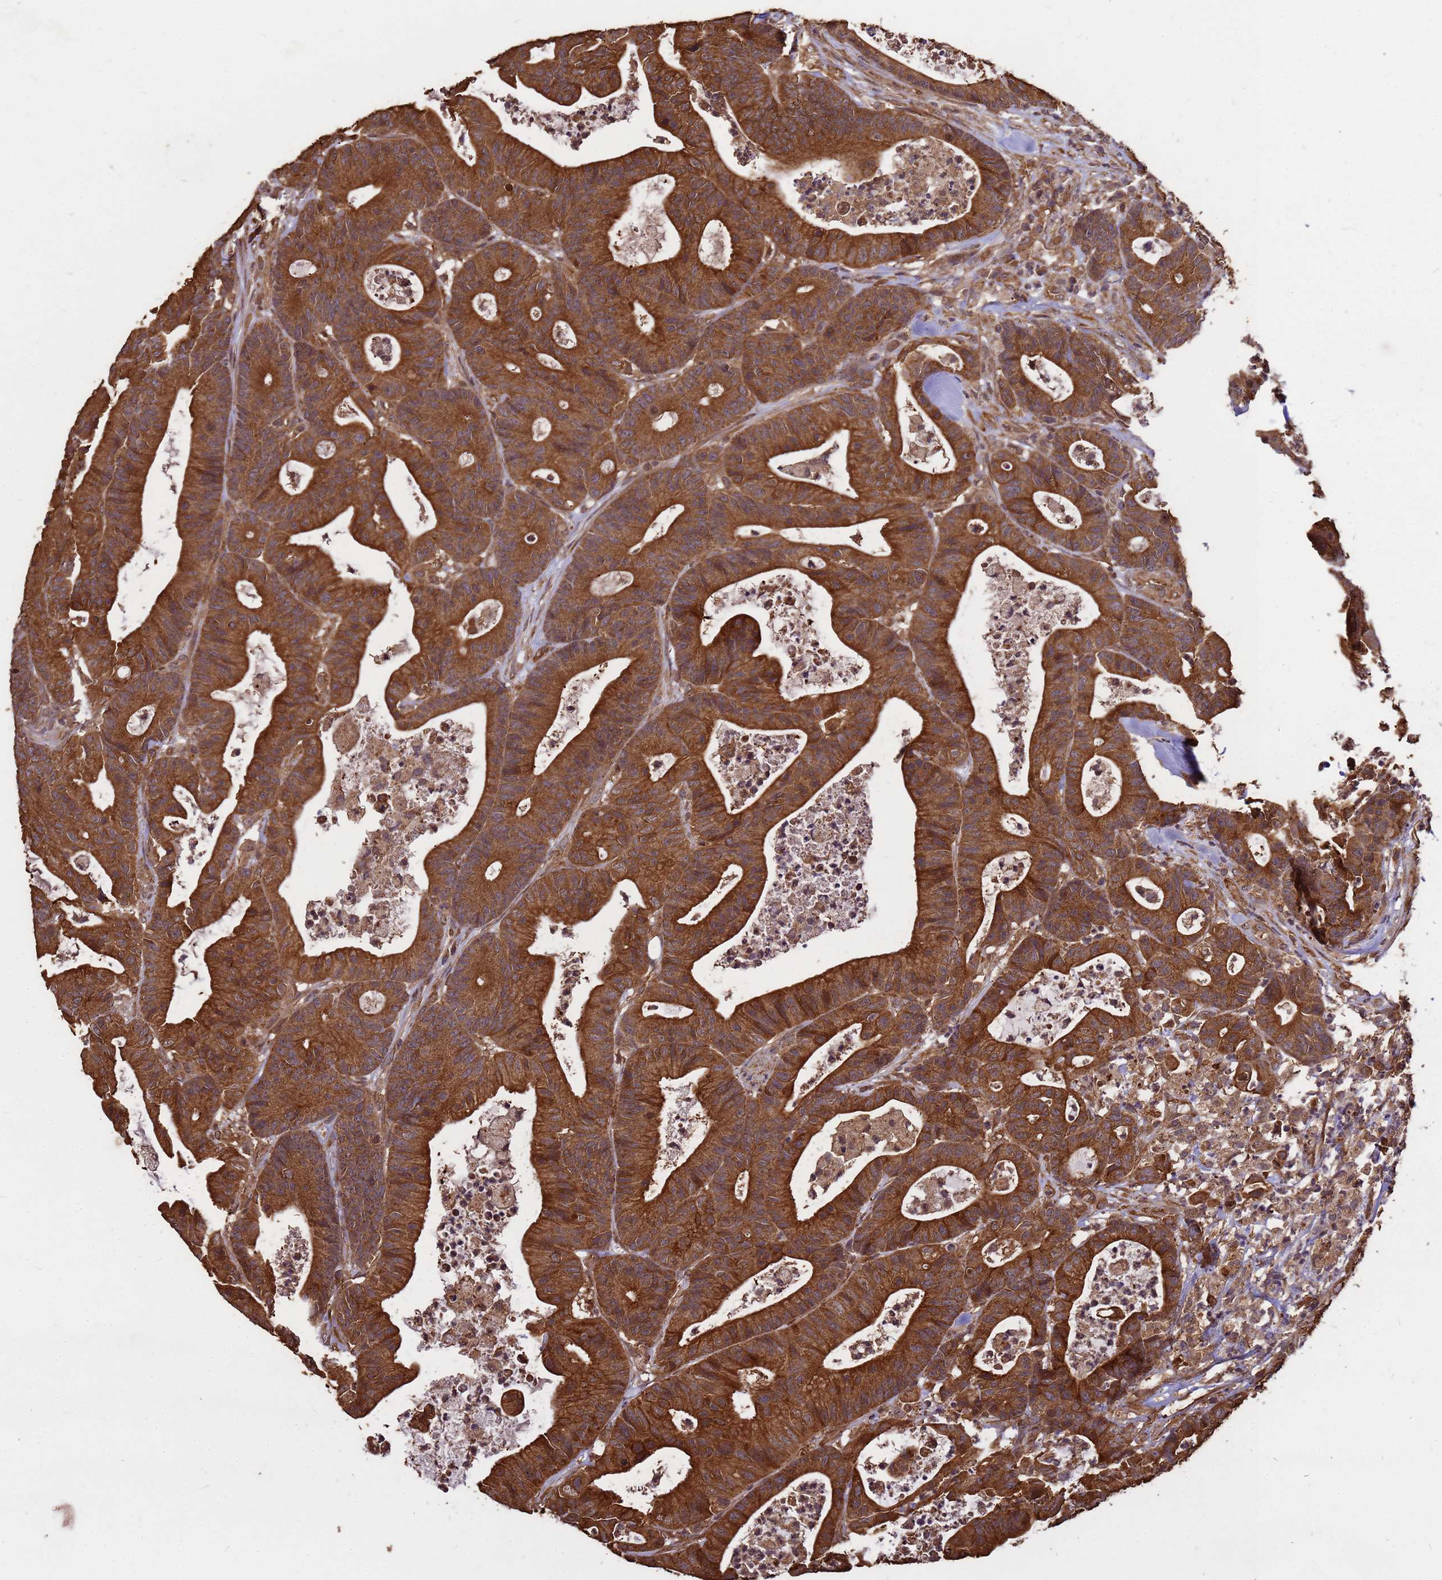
{"staining": {"intensity": "strong", "quantity": ">75%", "location": "cytoplasmic/membranous"}, "tissue": "colorectal cancer", "cell_type": "Tumor cells", "image_type": "cancer", "snomed": [{"axis": "morphology", "description": "Adenocarcinoma, NOS"}, {"axis": "topography", "description": "Colon"}], "caption": "Immunohistochemical staining of human colorectal cancer exhibits strong cytoplasmic/membranous protein positivity in approximately >75% of tumor cells.", "gene": "ZNF618", "patient": {"sex": "female", "age": 84}}